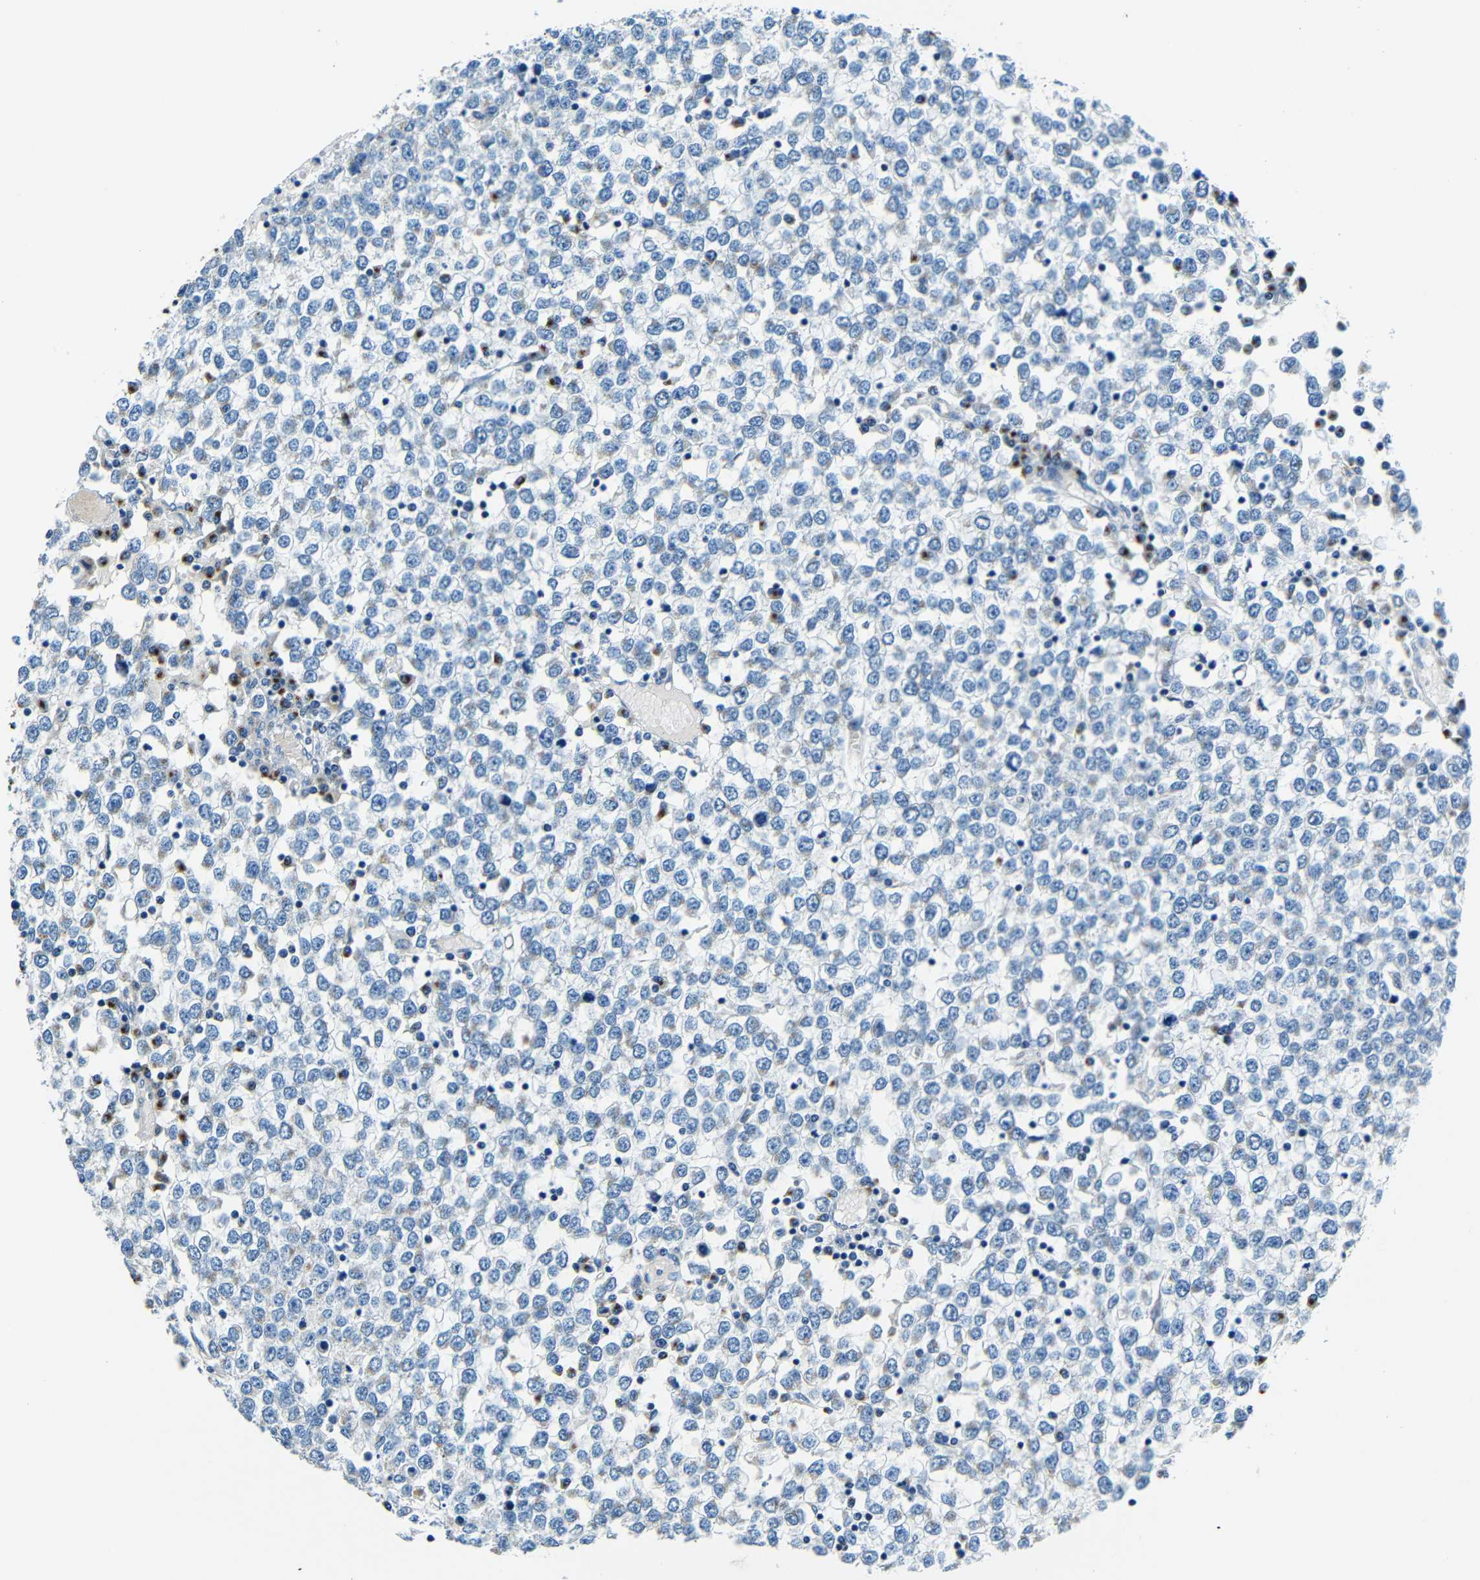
{"staining": {"intensity": "moderate", "quantity": "25%-75%", "location": "cytoplasmic/membranous"}, "tissue": "testis cancer", "cell_type": "Tumor cells", "image_type": "cancer", "snomed": [{"axis": "morphology", "description": "Seminoma, NOS"}, {"axis": "topography", "description": "Testis"}], "caption": "DAB immunohistochemical staining of human testis seminoma reveals moderate cytoplasmic/membranous protein staining in approximately 25%-75% of tumor cells.", "gene": "USO1", "patient": {"sex": "male", "age": 65}}